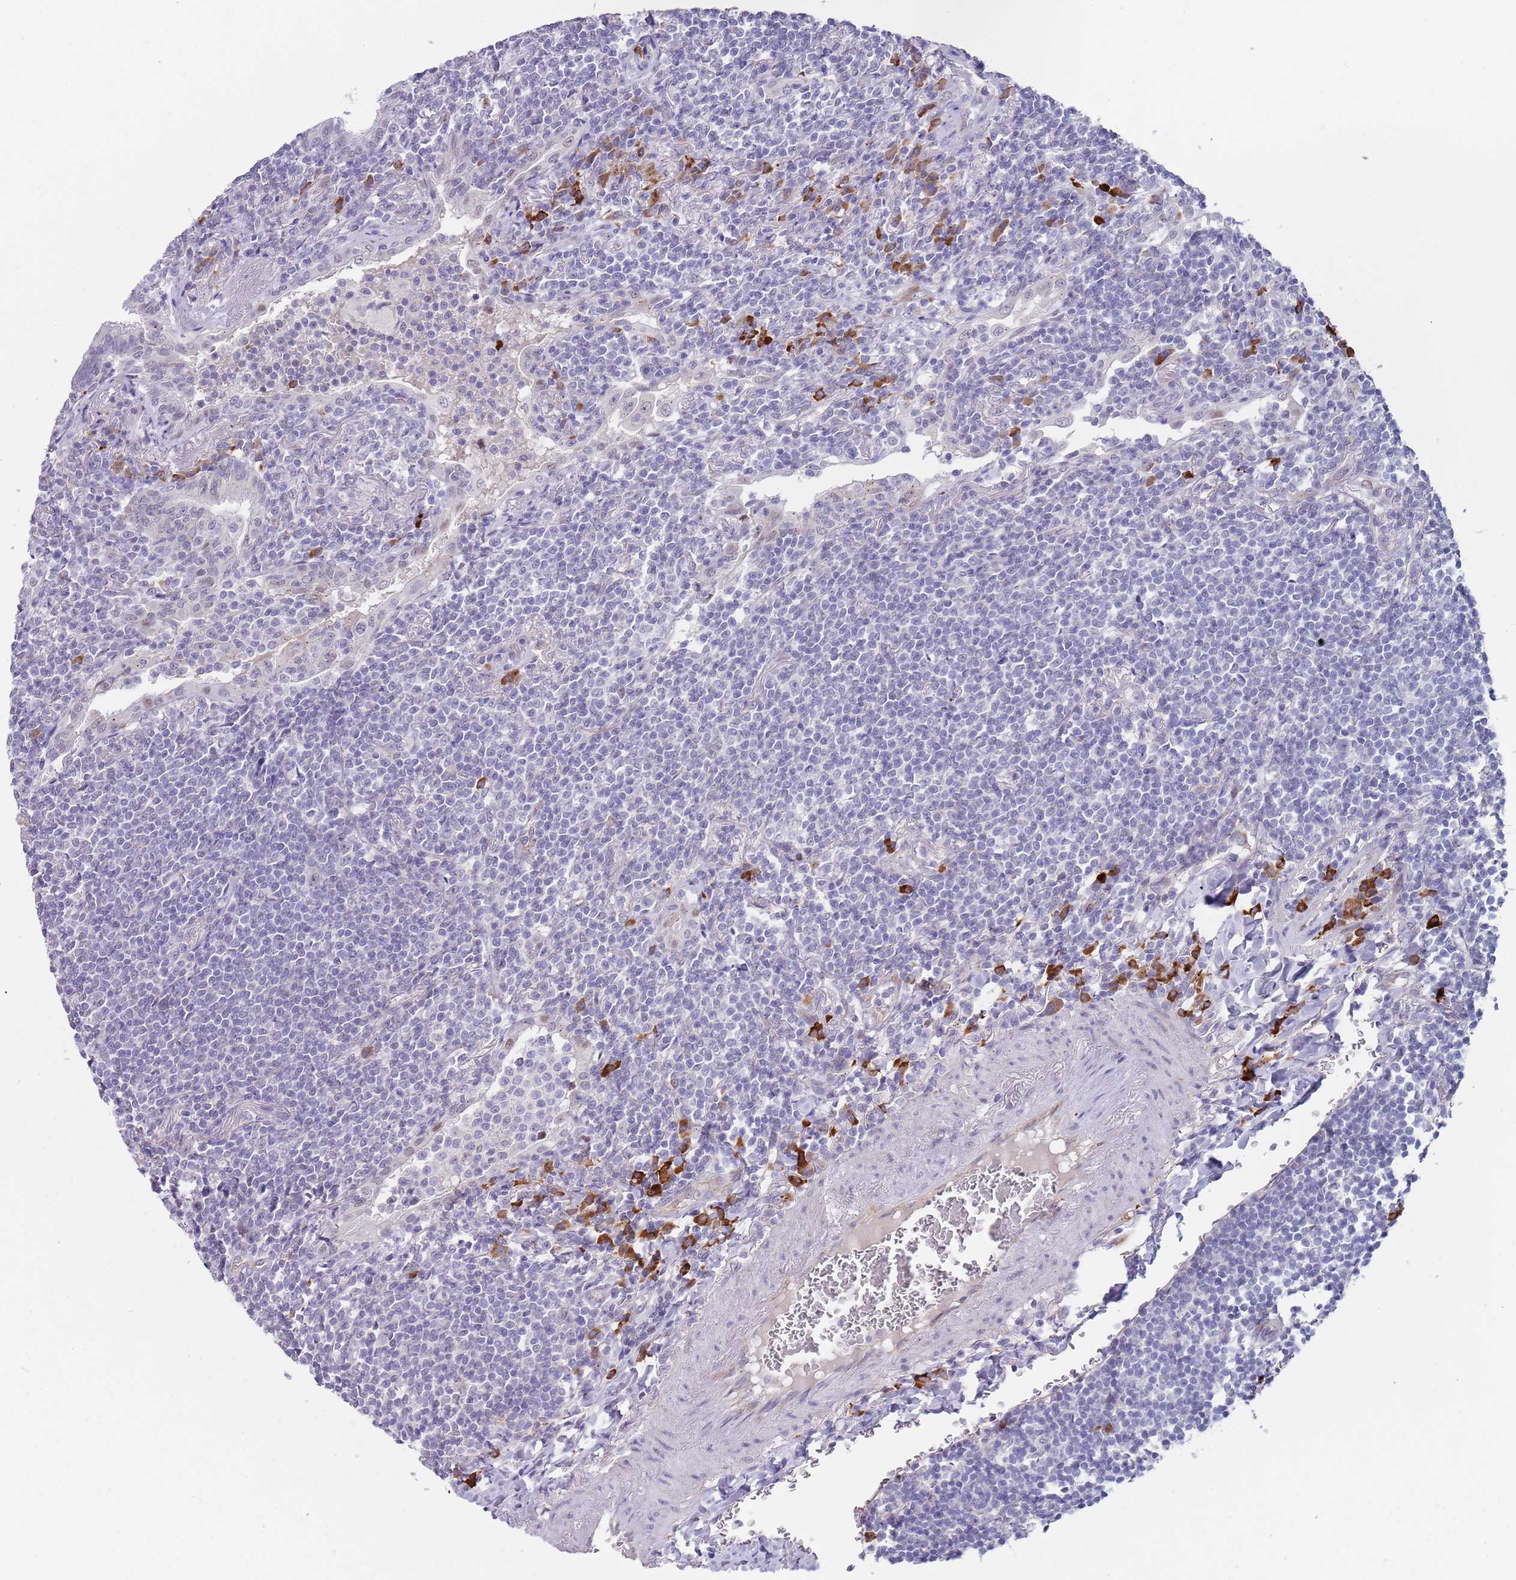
{"staining": {"intensity": "negative", "quantity": "none", "location": "none"}, "tissue": "lymphoma", "cell_type": "Tumor cells", "image_type": "cancer", "snomed": [{"axis": "morphology", "description": "Malignant lymphoma, non-Hodgkin's type, Low grade"}, {"axis": "topography", "description": "Lung"}], "caption": "High power microscopy image of an IHC histopathology image of low-grade malignant lymphoma, non-Hodgkin's type, revealing no significant expression in tumor cells.", "gene": "TNRC6C", "patient": {"sex": "female", "age": 71}}